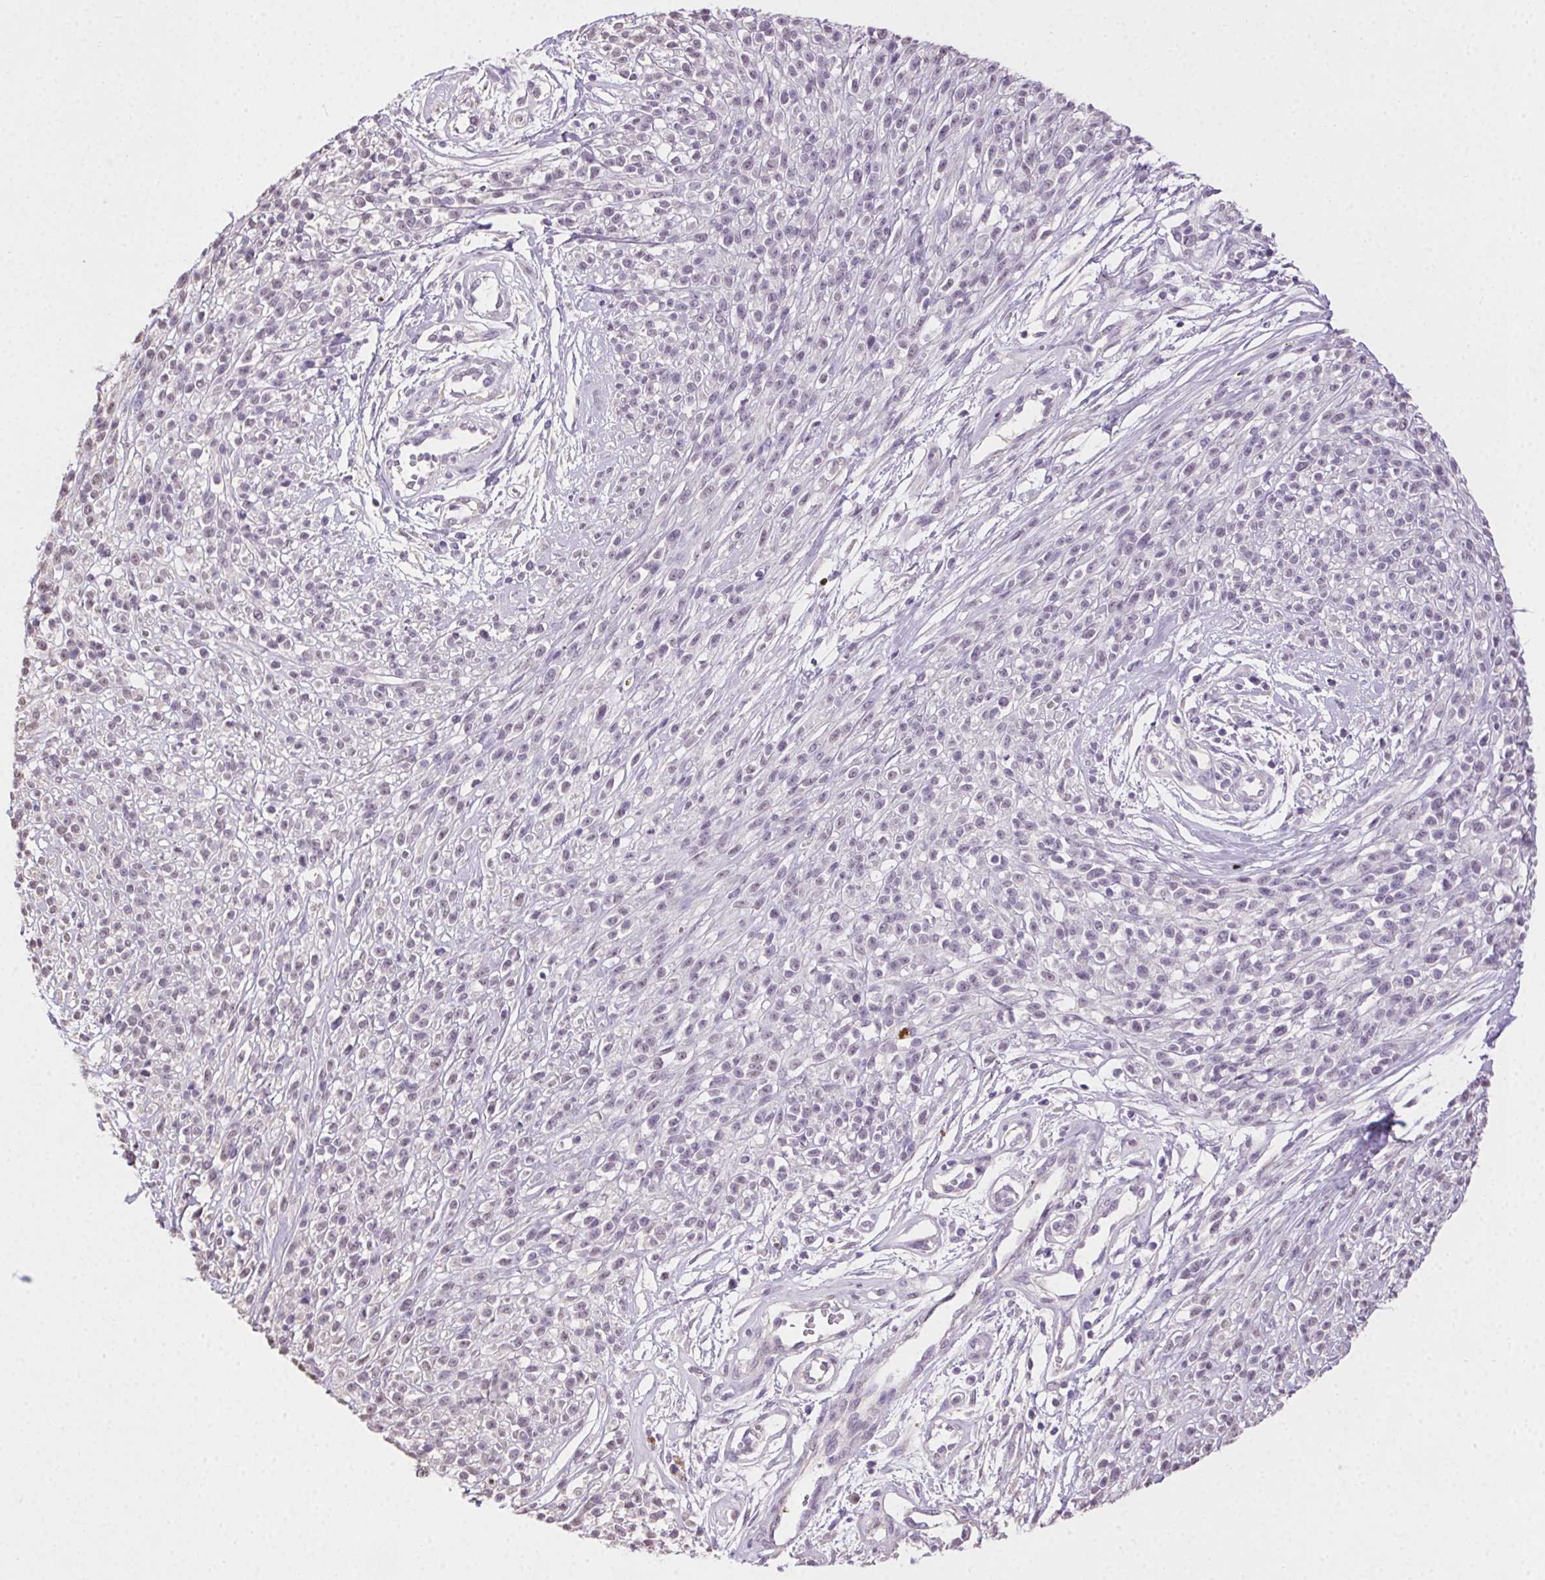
{"staining": {"intensity": "negative", "quantity": "none", "location": "none"}, "tissue": "melanoma", "cell_type": "Tumor cells", "image_type": "cancer", "snomed": [{"axis": "morphology", "description": "Malignant melanoma, NOS"}, {"axis": "topography", "description": "Skin"}, {"axis": "topography", "description": "Skin of trunk"}], "caption": "IHC of human melanoma shows no expression in tumor cells.", "gene": "SYCE2", "patient": {"sex": "male", "age": 74}}